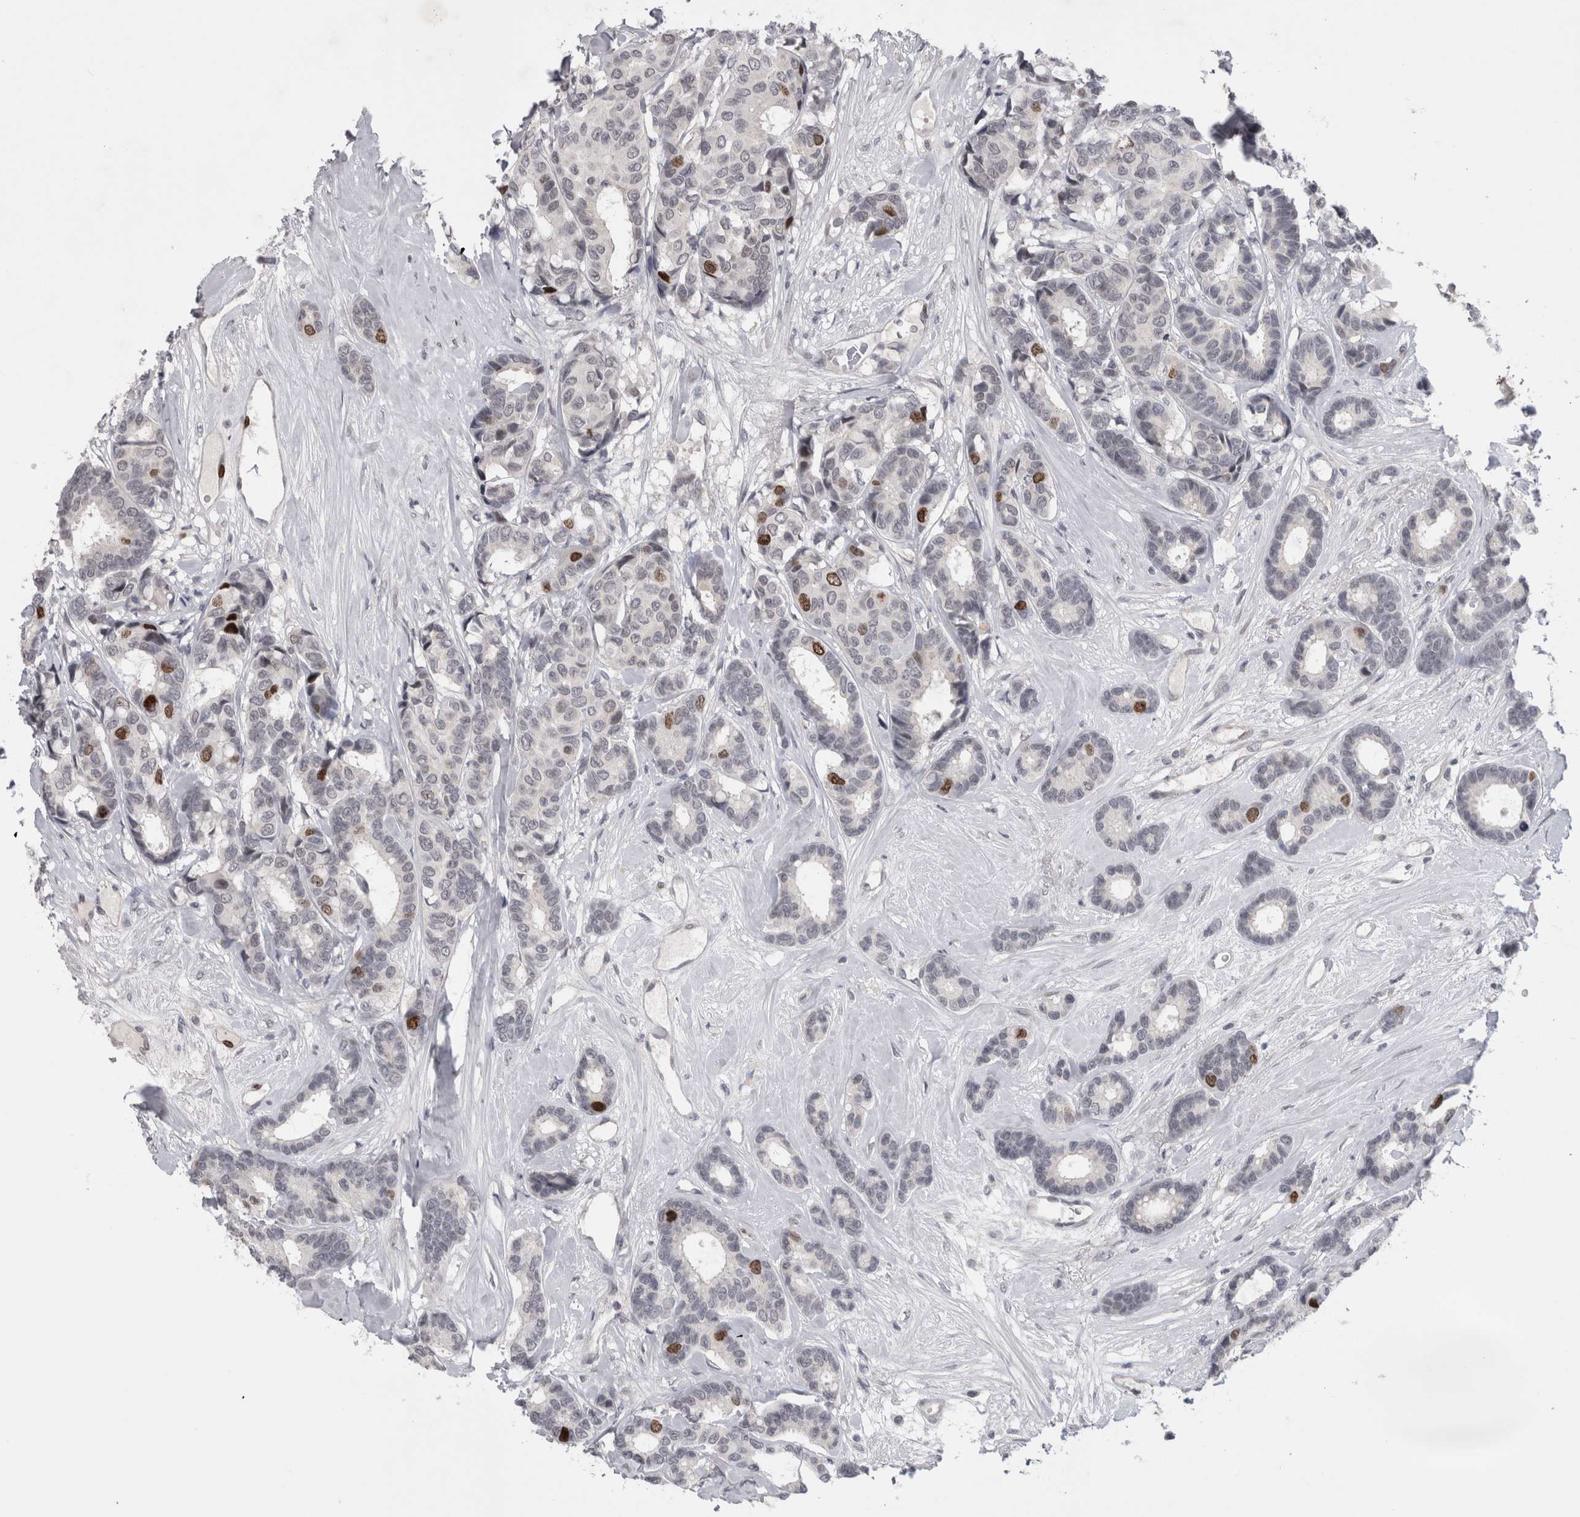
{"staining": {"intensity": "moderate", "quantity": "<25%", "location": "nuclear"}, "tissue": "breast cancer", "cell_type": "Tumor cells", "image_type": "cancer", "snomed": [{"axis": "morphology", "description": "Duct carcinoma"}, {"axis": "topography", "description": "Breast"}], "caption": "Protein expression analysis of human intraductal carcinoma (breast) reveals moderate nuclear expression in approximately <25% of tumor cells. Nuclei are stained in blue.", "gene": "KIF18B", "patient": {"sex": "female", "age": 87}}